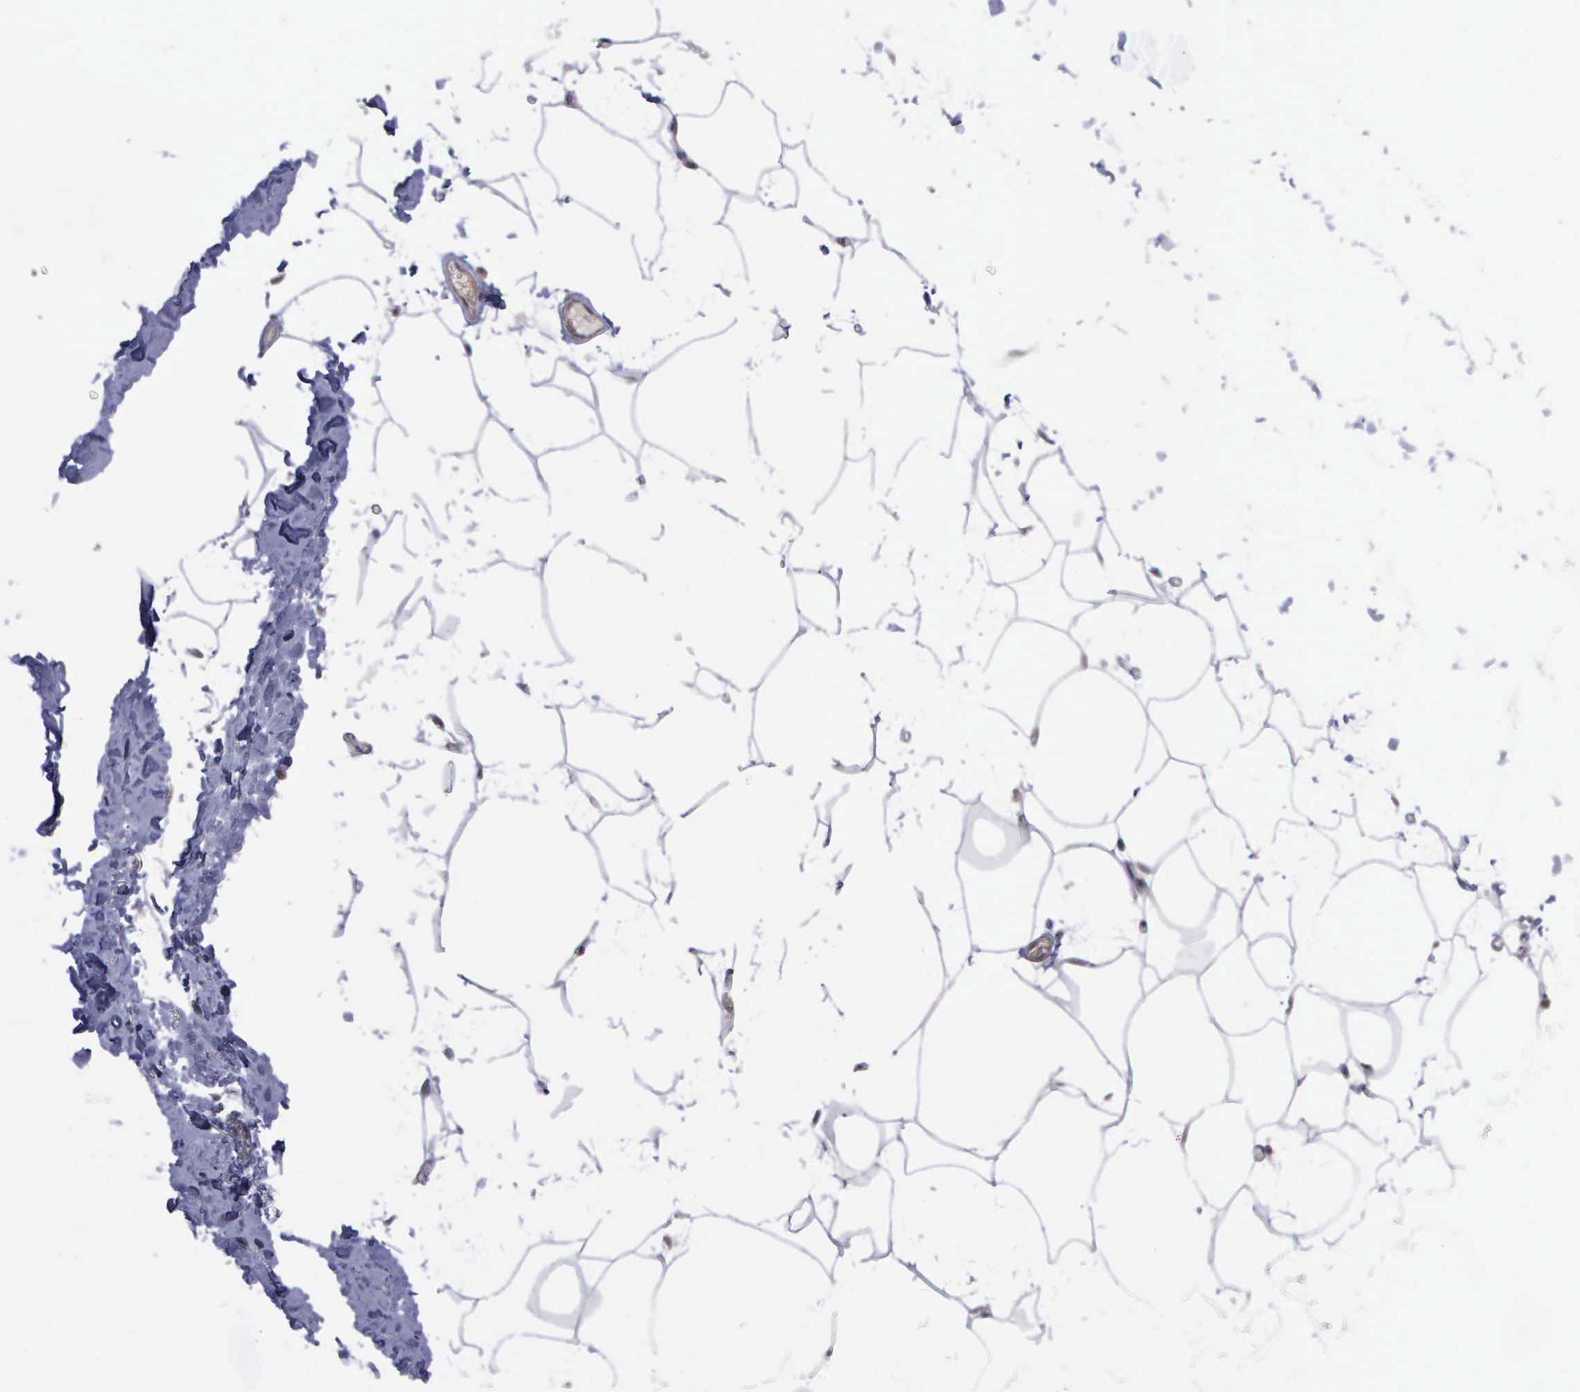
{"staining": {"intensity": "negative", "quantity": "none", "location": "none"}, "tissue": "adipose tissue", "cell_type": "Adipocytes", "image_type": "normal", "snomed": [{"axis": "morphology", "description": "Normal tissue, NOS"}, {"axis": "topography", "description": "Breast"}], "caption": "Immunohistochemistry (IHC) micrograph of benign adipose tissue: adipose tissue stained with DAB (3,3'-diaminobenzidine) reveals no significant protein staining in adipocytes. (Brightfield microscopy of DAB immunohistochemistry (IHC) at high magnification).", "gene": "MAP3K9", "patient": {"sex": "female", "age": 45}}